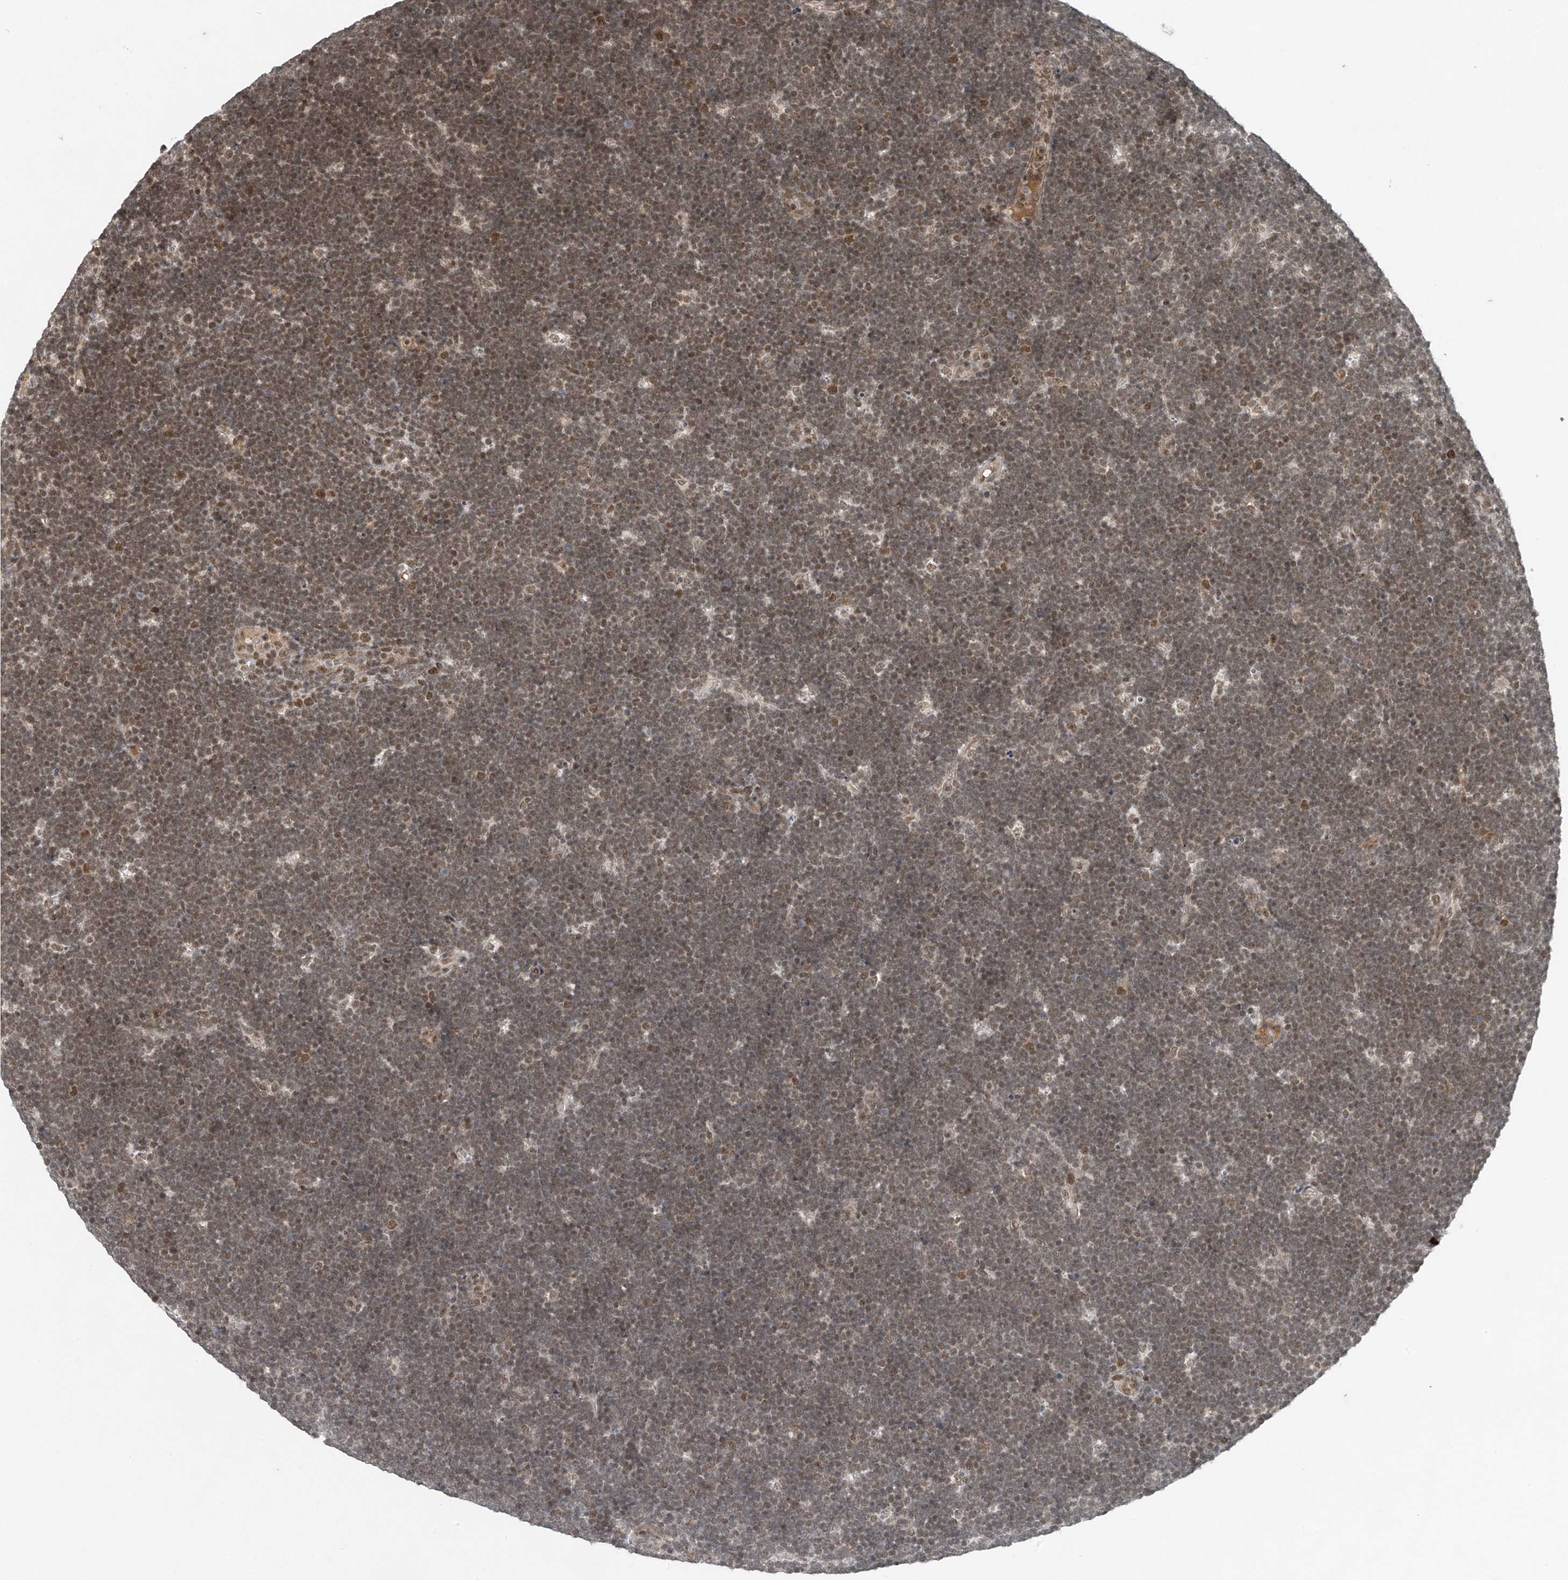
{"staining": {"intensity": "weak", "quantity": ">75%", "location": "nuclear"}, "tissue": "lymphoma", "cell_type": "Tumor cells", "image_type": "cancer", "snomed": [{"axis": "morphology", "description": "Malignant lymphoma, non-Hodgkin's type, High grade"}, {"axis": "topography", "description": "Lymph node"}], "caption": "High-magnification brightfield microscopy of lymphoma stained with DAB (3,3'-diaminobenzidine) (brown) and counterstained with hematoxylin (blue). tumor cells exhibit weak nuclear expression is seen in about>75% of cells.", "gene": "TAF8", "patient": {"sex": "male", "age": 13}}